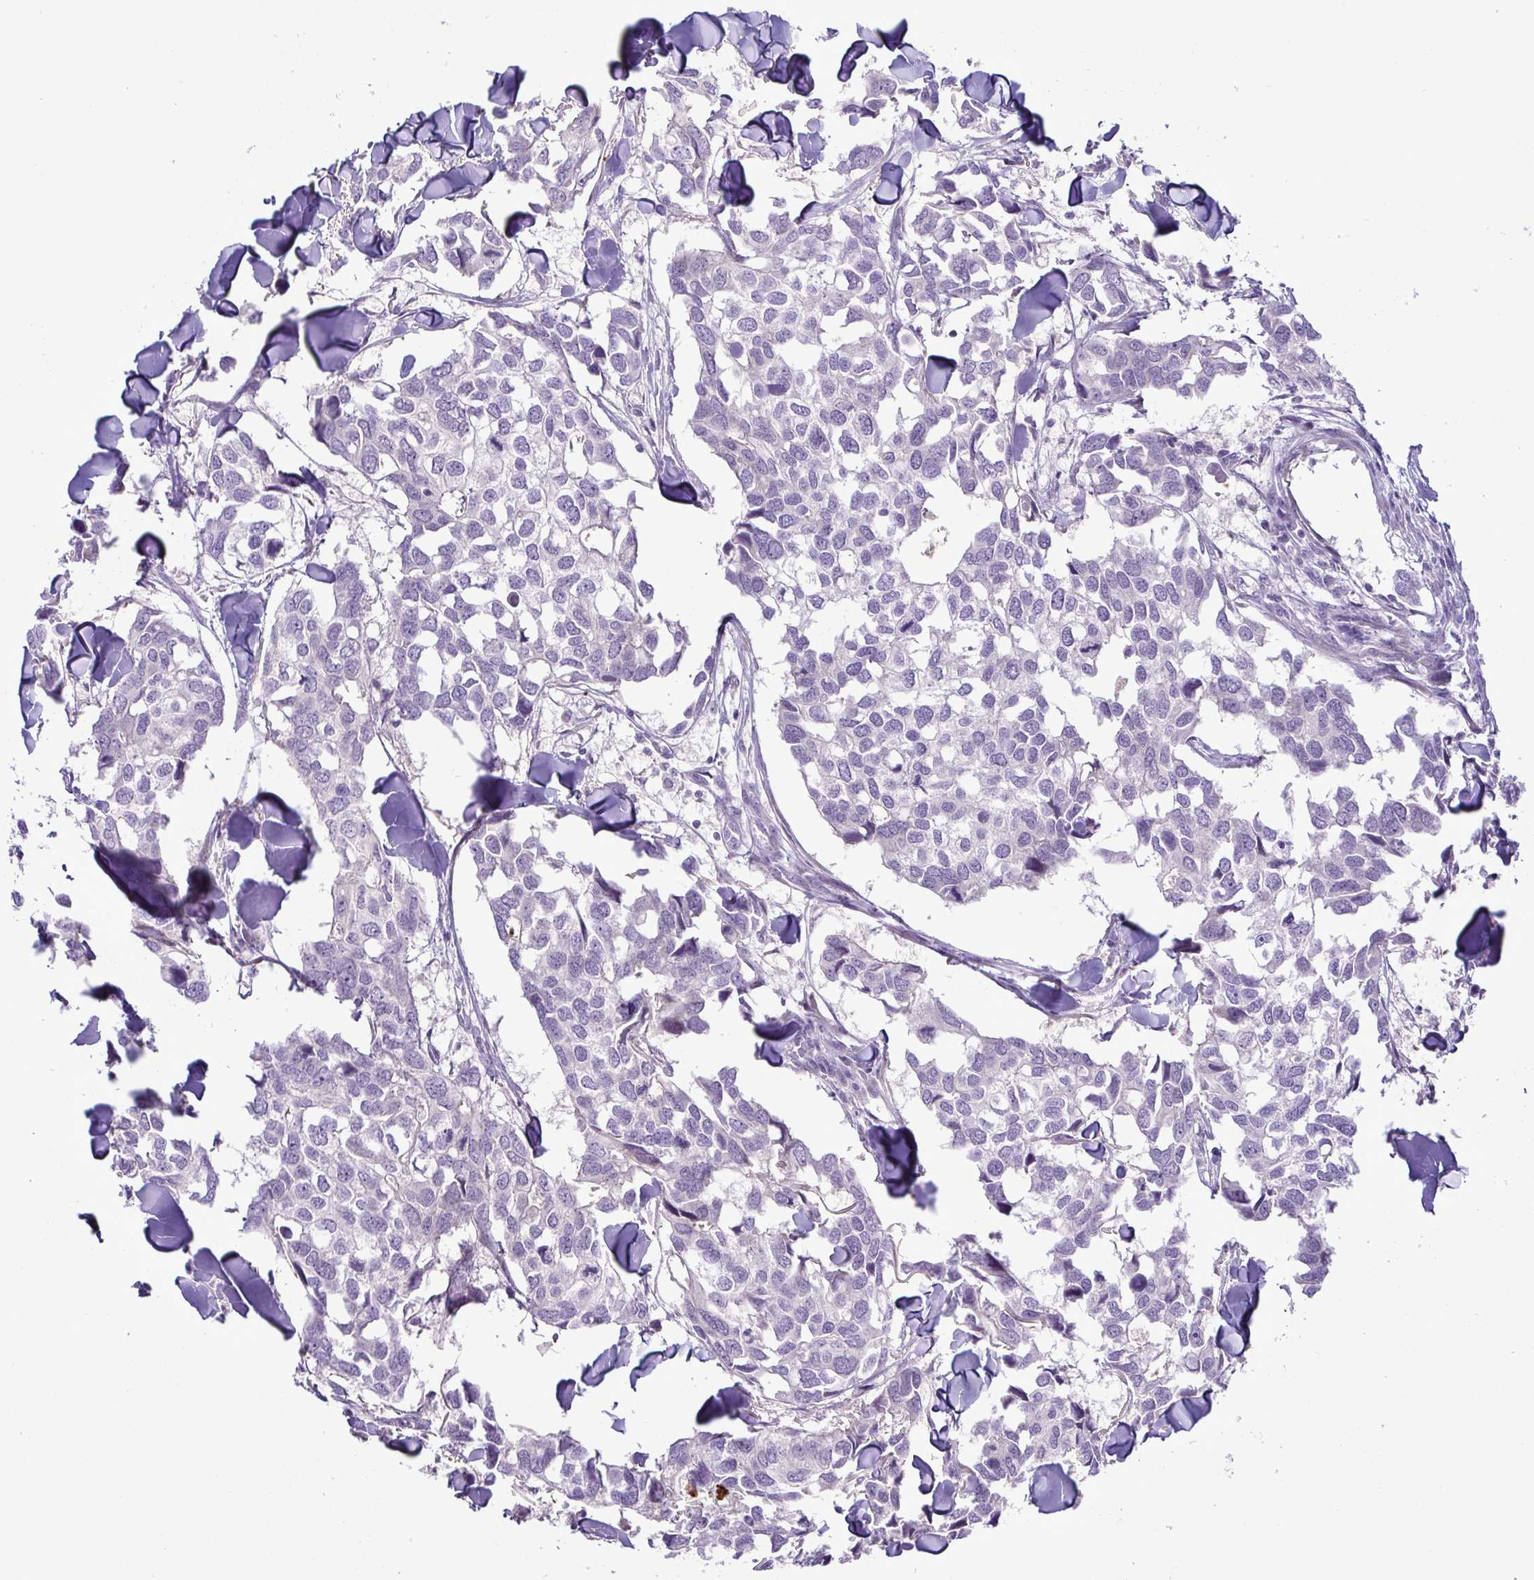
{"staining": {"intensity": "negative", "quantity": "none", "location": "none"}, "tissue": "breast cancer", "cell_type": "Tumor cells", "image_type": "cancer", "snomed": [{"axis": "morphology", "description": "Duct carcinoma"}, {"axis": "topography", "description": "Breast"}], "caption": "Protein analysis of breast cancer demonstrates no significant positivity in tumor cells. The staining is performed using DAB (3,3'-diaminobenzidine) brown chromogen with nuclei counter-stained in using hematoxylin.", "gene": "SYNPO2L", "patient": {"sex": "female", "age": 83}}